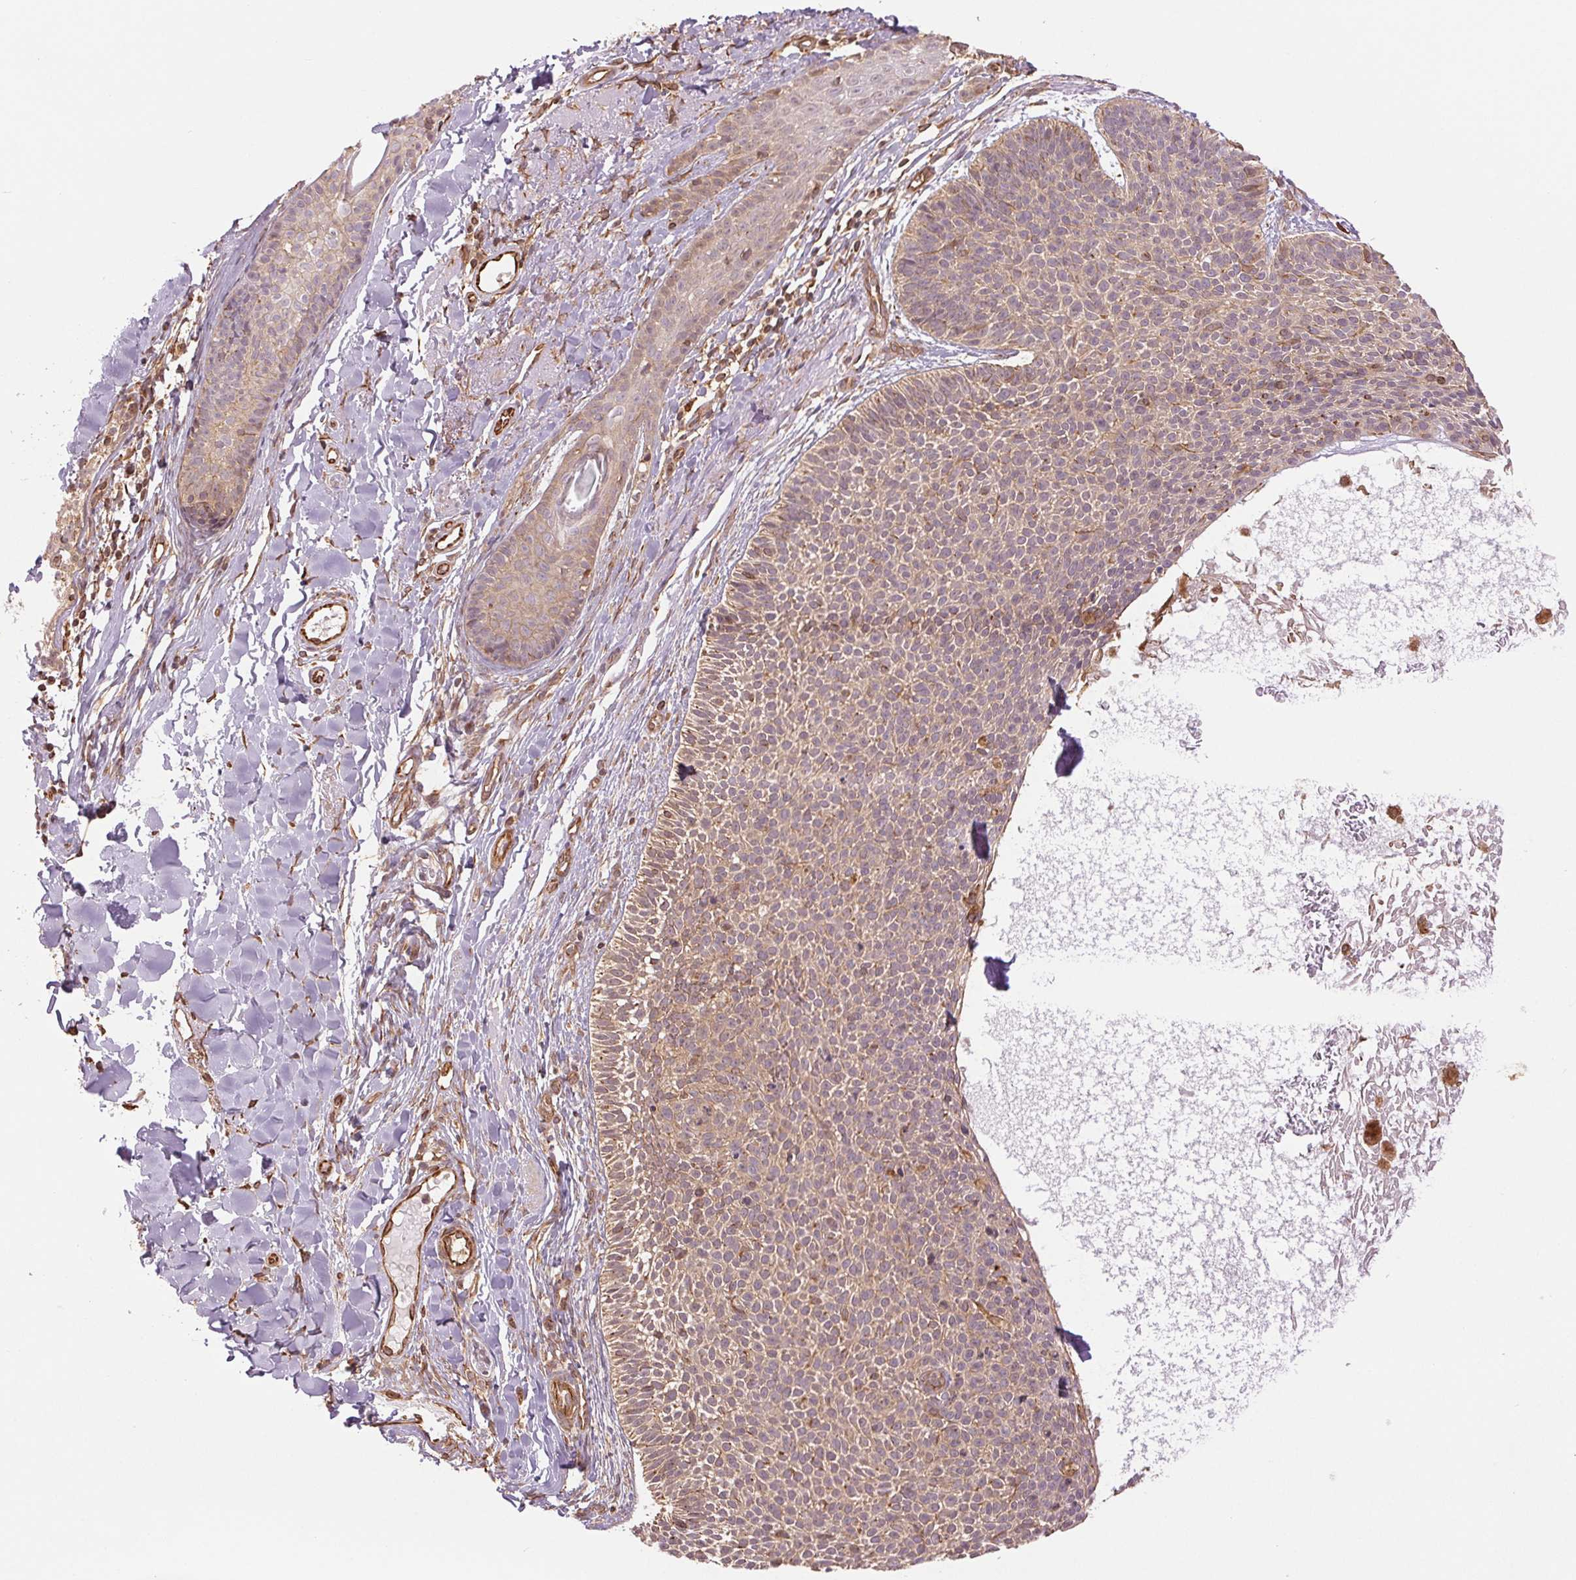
{"staining": {"intensity": "weak", "quantity": ">75%", "location": "cytoplasmic/membranous"}, "tissue": "skin cancer", "cell_type": "Tumor cells", "image_type": "cancer", "snomed": [{"axis": "morphology", "description": "Basal cell carcinoma"}, {"axis": "topography", "description": "Skin"}], "caption": "A high-resolution histopathology image shows IHC staining of skin basal cell carcinoma, which shows weak cytoplasmic/membranous positivity in approximately >75% of tumor cells. (brown staining indicates protein expression, while blue staining denotes nuclei).", "gene": "STARD7", "patient": {"sex": "male", "age": 82}}